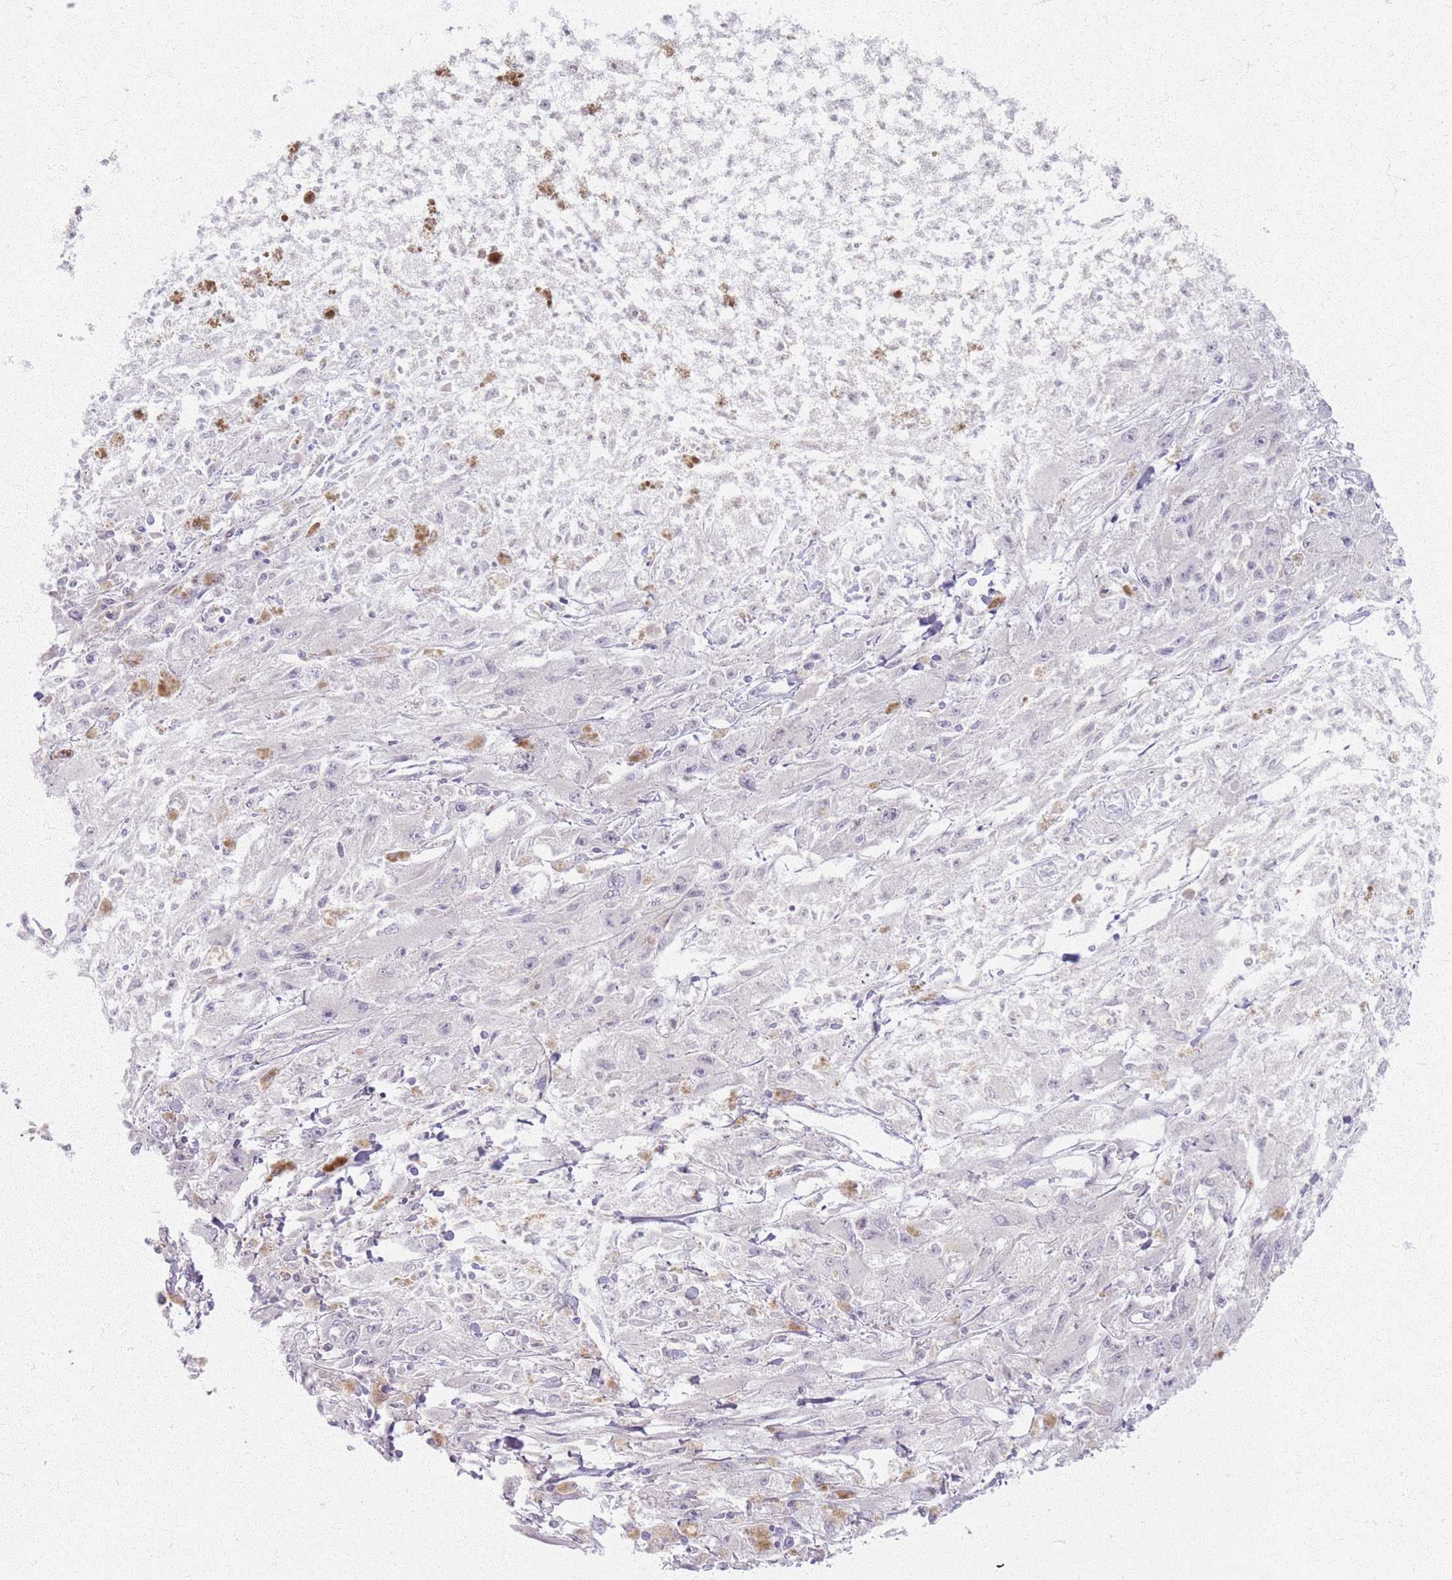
{"staining": {"intensity": "negative", "quantity": "none", "location": "none"}, "tissue": "melanoma", "cell_type": "Tumor cells", "image_type": "cancer", "snomed": [{"axis": "morphology", "description": "Malignant melanoma, Metastatic site"}, {"axis": "topography", "description": "Skin"}], "caption": "Malignant melanoma (metastatic site) was stained to show a protein in brown. There is no significant positivity in tumor cells.", "gene": "CRIPT", "patient": {"sex": "male", "age": 53}}